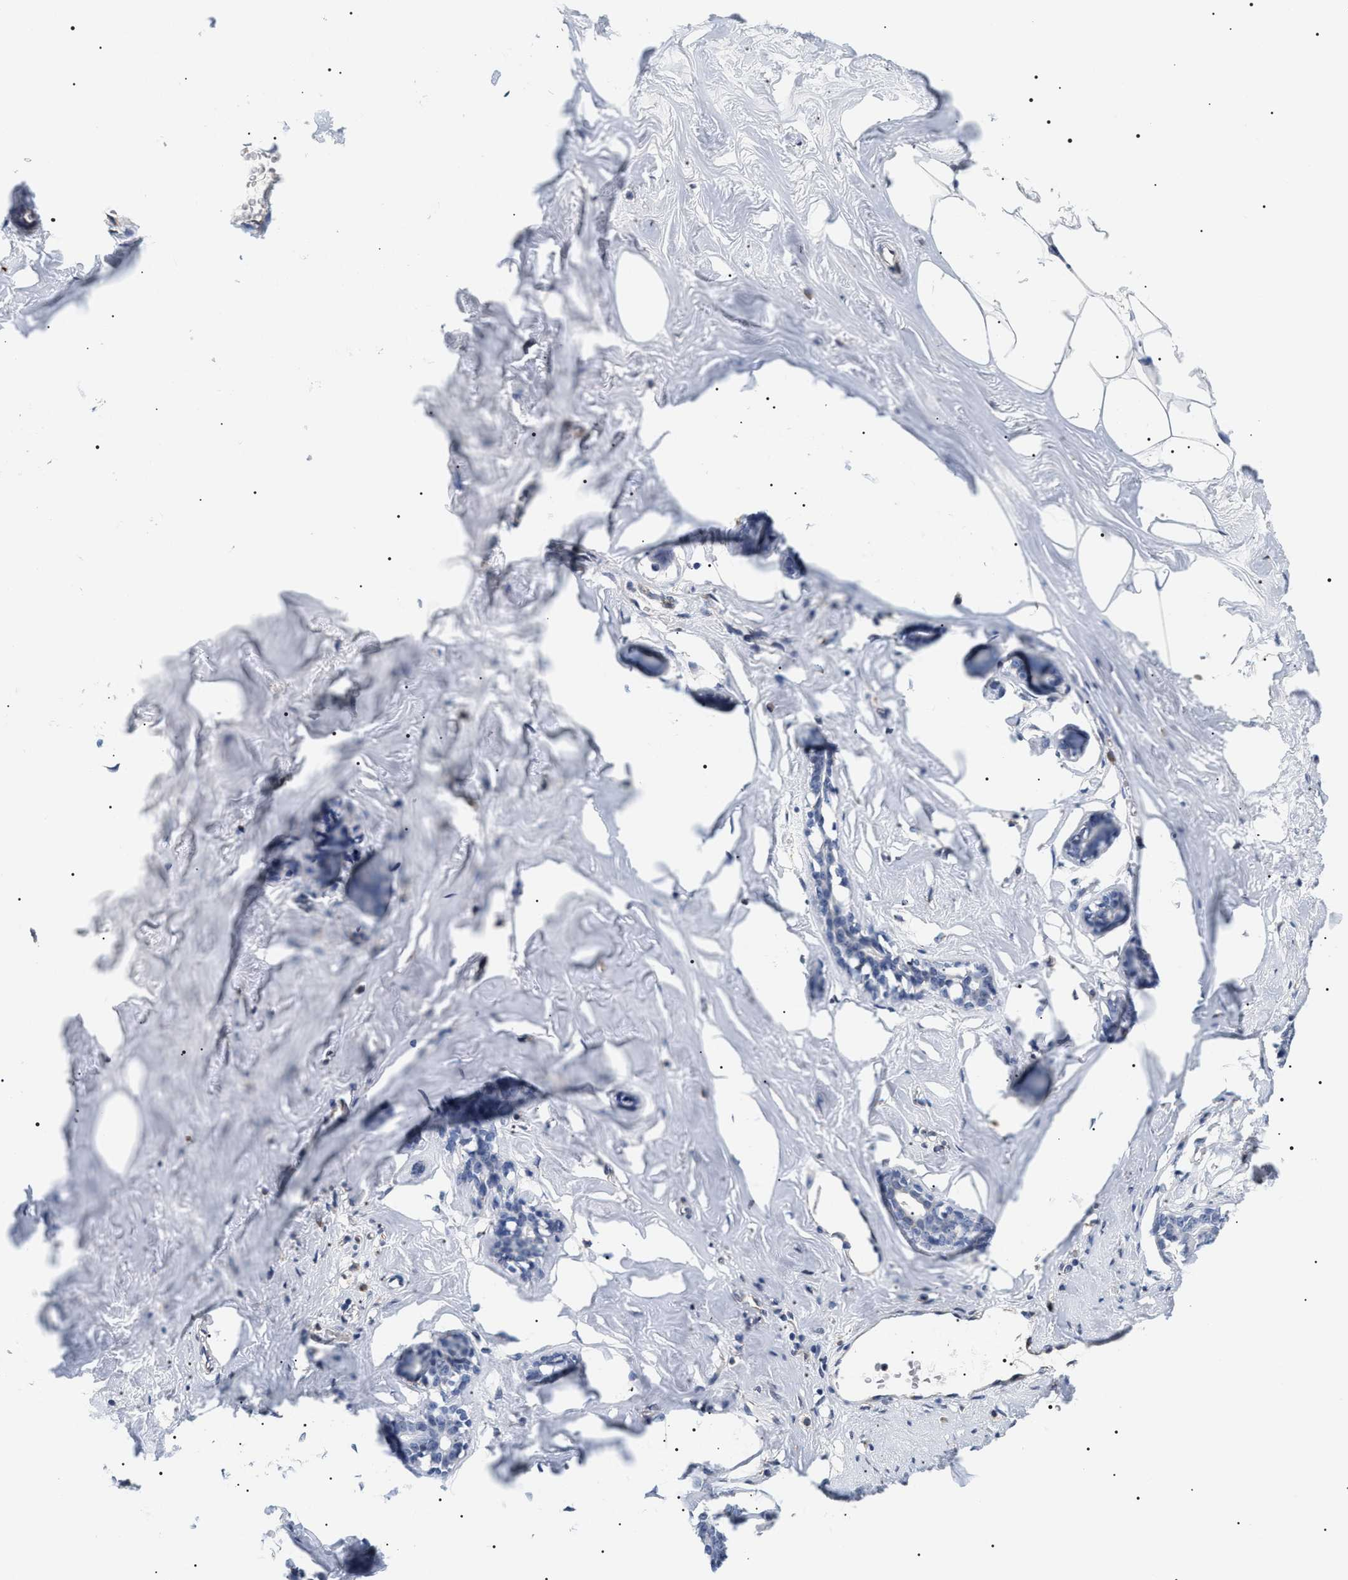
{"staining": {"intensity": "moderate", "quantity": ">75%", "location": "cytoplasmic/membranous"}, "tissue": "adipose tissue", "cell_type": "Adipocytes", "image_type": "normal", "snomed": [{"axis": "morphology", "description": "Normal tissue, NOS"}, {"axis": "morphology", "description": "Fibrosis, NOS"}, {"axis": "topography", "description": "Breast"}, {"axis": "topography", "description": "Adipose tissue"}], "caption": "Protein staining of normal adipose tissue demonstrates moderate cytoplasmic/membranous positivity in approximately >75% of adipocytes.", "gene": "HSD17B11", "patient": {"sex": "female", "age": 39}}